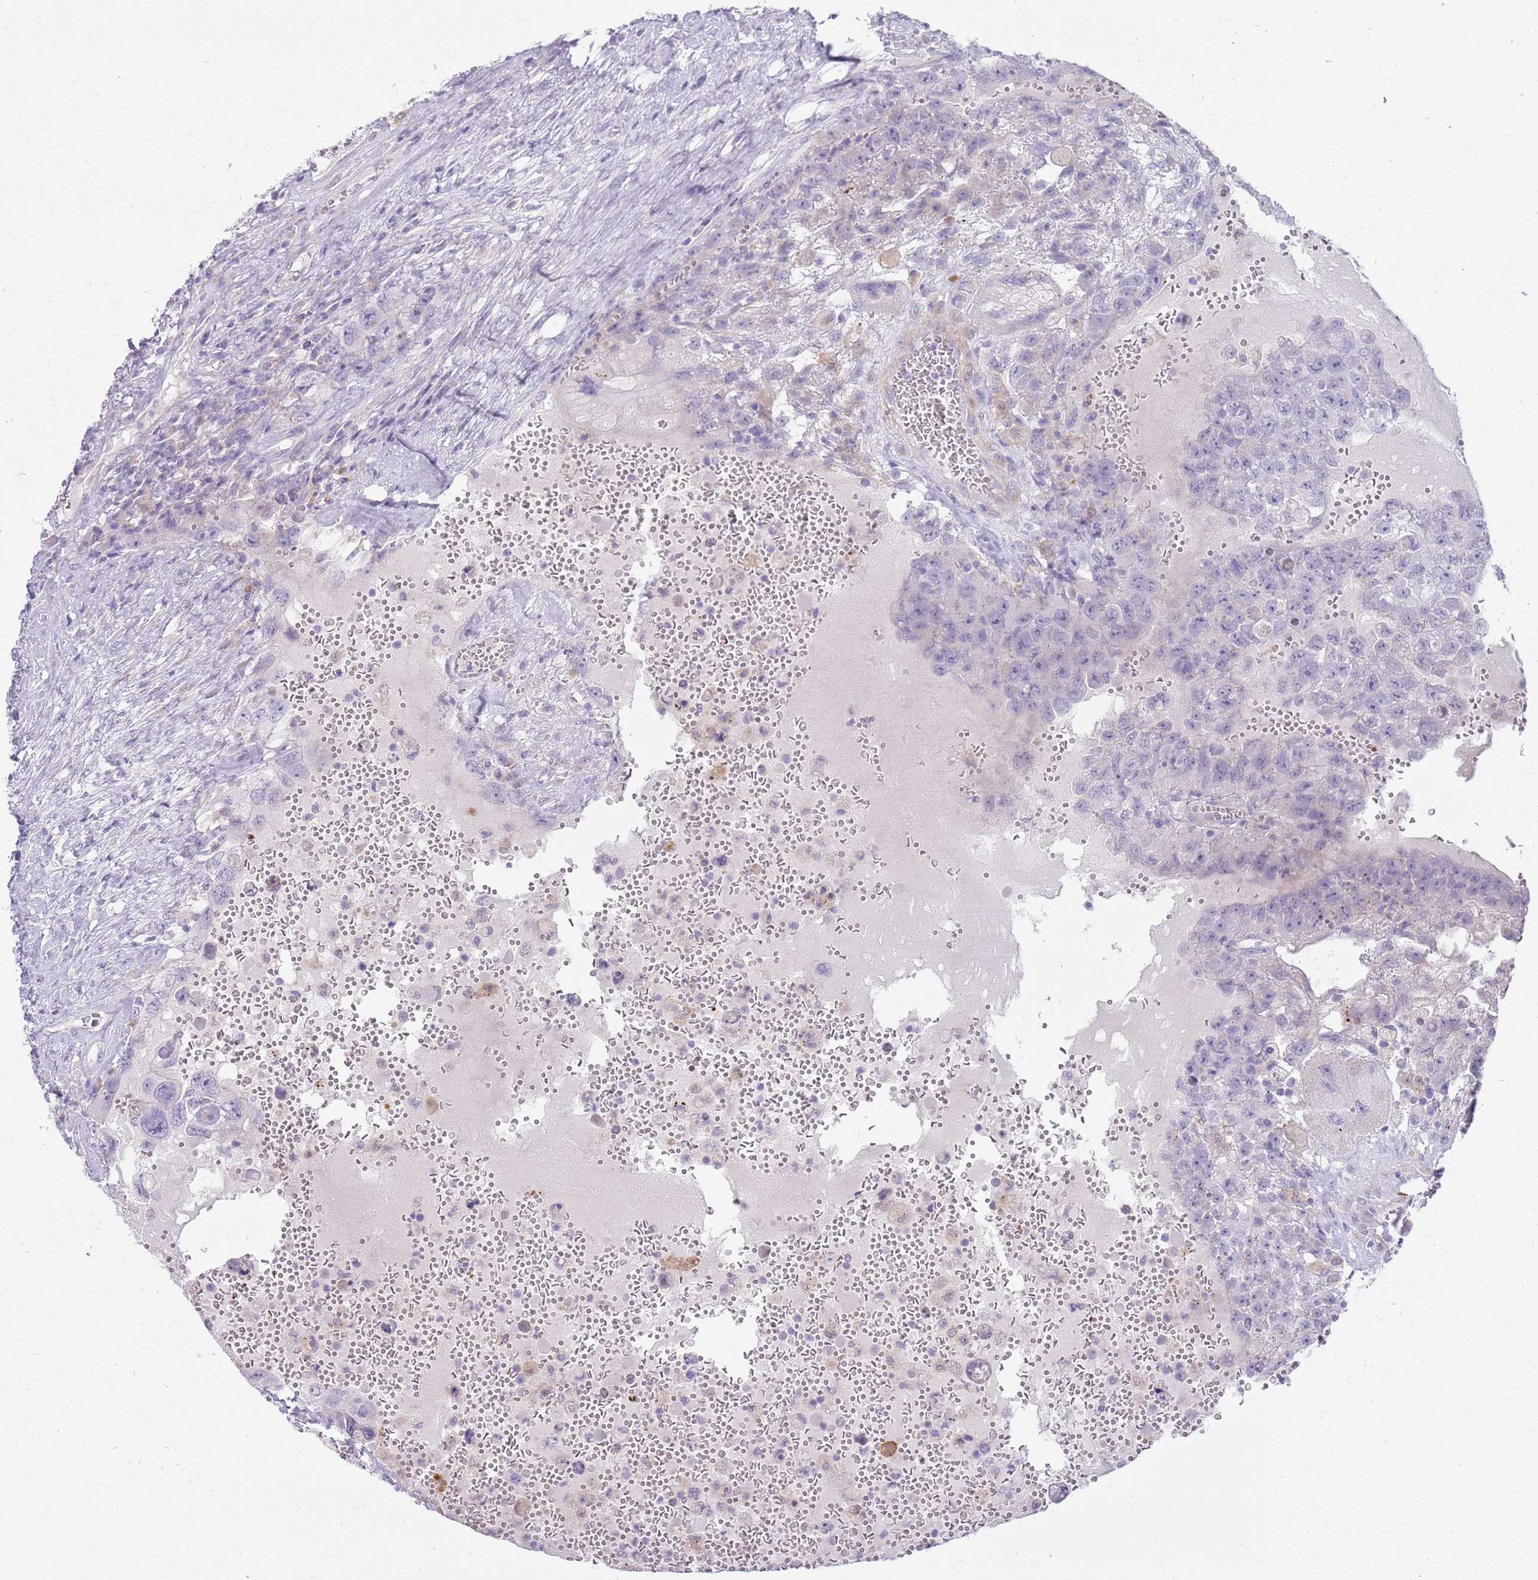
{"staining": {"intensity": "negative", "quantity": "none", "location": "none"}, "tissue": "testis cancer", "cell_type": "Tumor cells", "image_type": "cancer", "snomed": [{"axis": "morphology", "description": "Carcinoma, Embryonal, NOS"}, {"axis": "topography", "description": "Testis"}], "caption": "A micrograph of embryonal carcinoma (testis) stained for a protein reveals no brown staining in tumor cells. The staining was performed using DAB to visualize the protein expression in brown, while the nuclei were stained in blue with hematoxylin (Magnification: 20x).", "gene": "DIPK1C", "patient": {"sex": "male", "age": 26}}